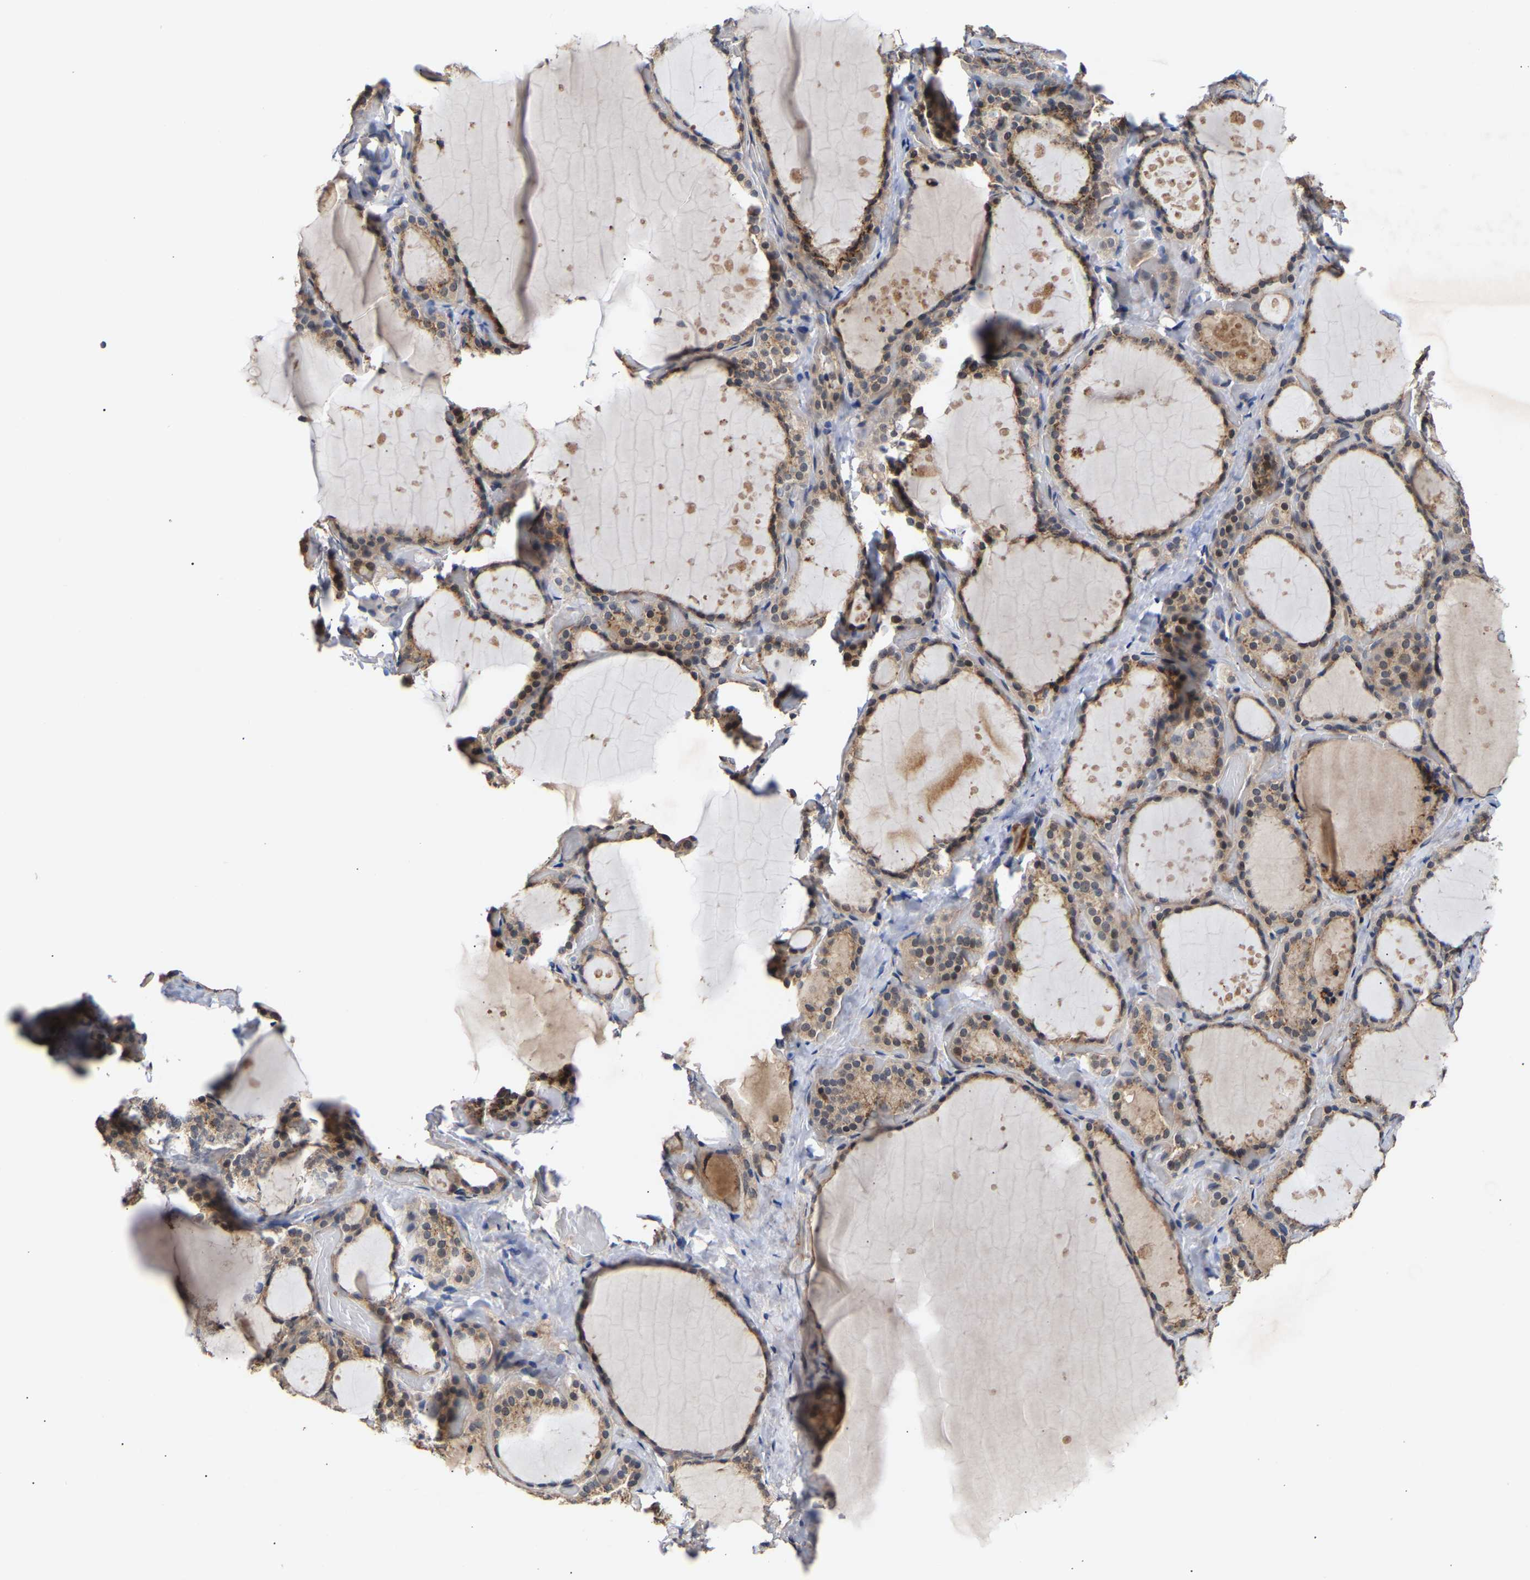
{"staining": {"intensity": "moderate", "quantity": "25%-75%", "location": "cytoplasmic/membranous,nuclear"}, "tissue": "thyroid gland", "cell_type": "Glandular cells", "image_type": "normal", "snomed": [{"axis": "morphology", "description": "Normal tissue, NOS"}, {"axis": "topography", "description": "Thyroid gland"}], "caption": "IHC (DAB (3,3'-diaminobenzidine)) staining of unremarkable thyroid gland shows moderate cytoplasmic/membranous,nuclear protein positivity in approximately 25%-75% of glandular cells.", "gene": "KASH5", "patient": {"sex": "female", "age": 44}}